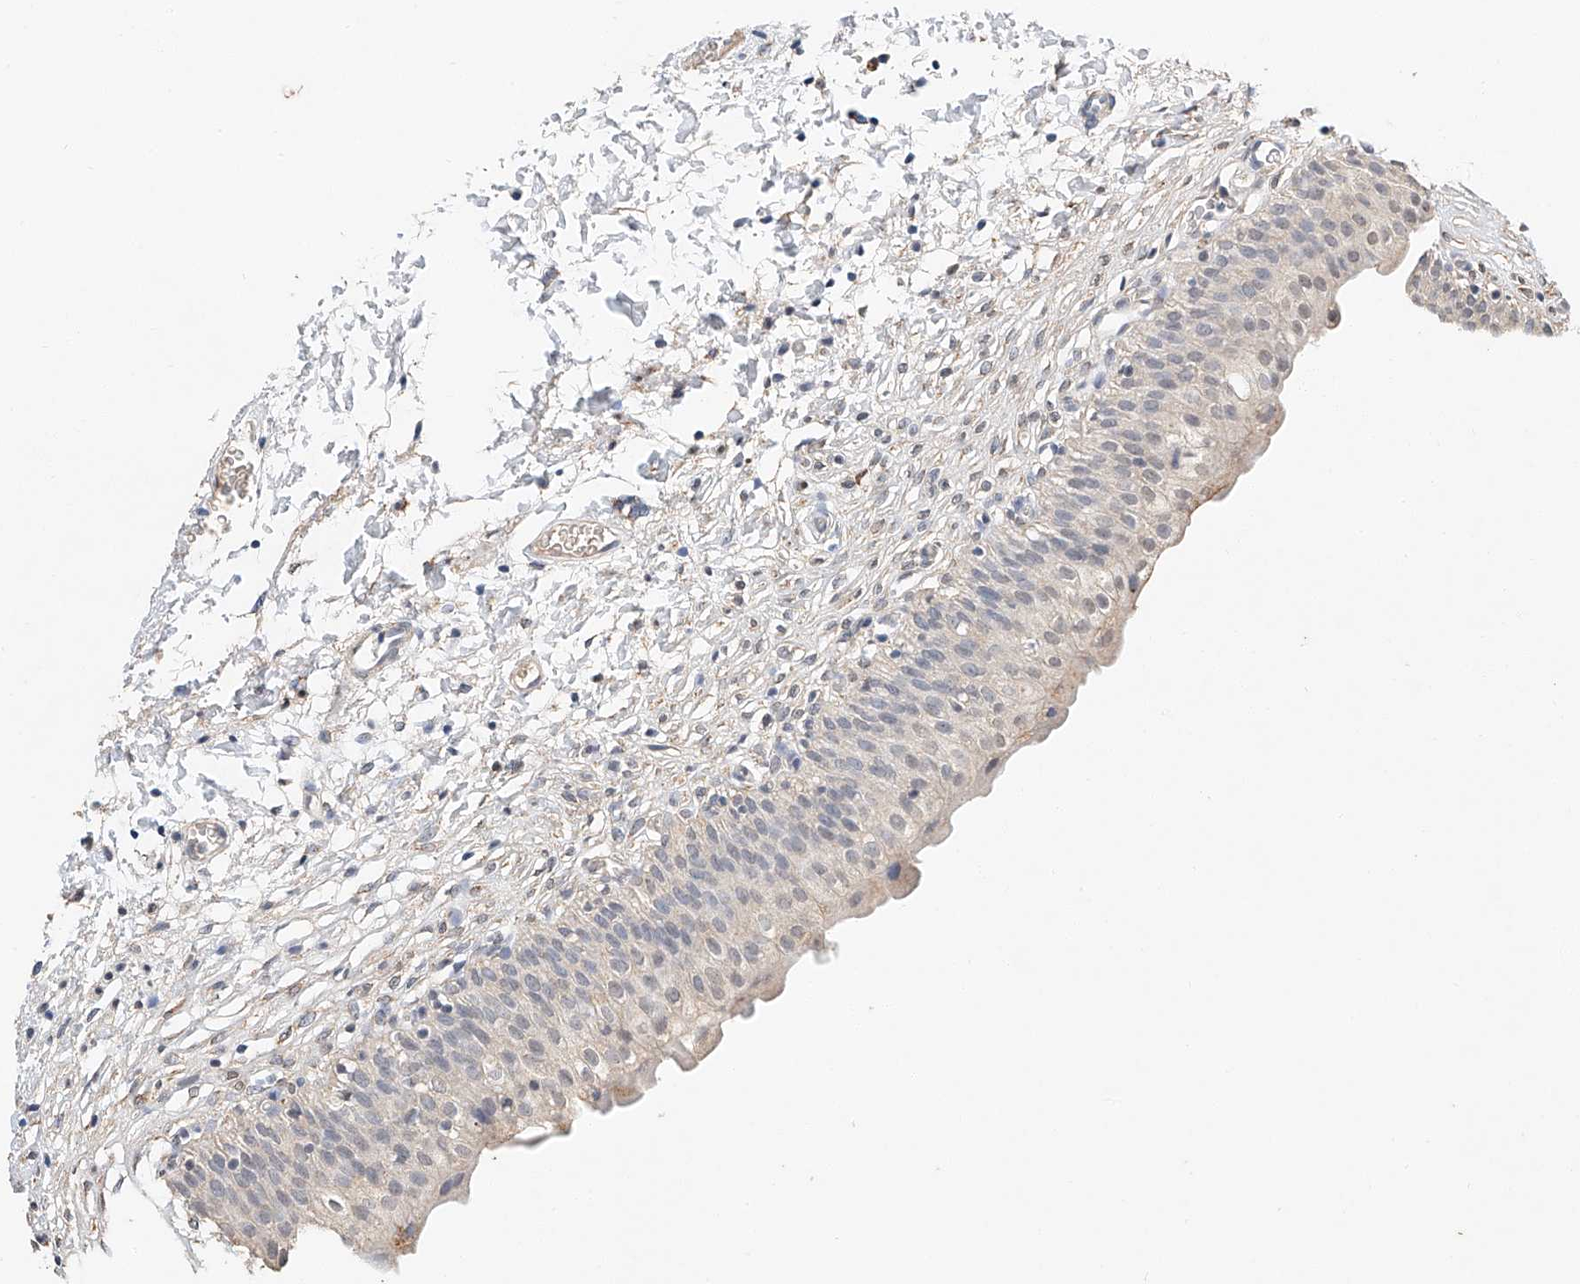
{"staining": {"intensity": "moderate", "quantity": "<25%", "location": "nuclear"}, "tissue": "urinary bladder", "cell_type": "Urothelial cells", "image_type": "normal", "snomed": [{"axis": "morphology", "description": "Normal tissue, NOS"}, {"axis": "topography", "description": "Urinary bladder"}], "caption": "Urothelial cells reveal moderate nuclear positivity in approximately <25% of cells in unremarkable urinary bladder. (IHC, brightfield microscopy, high magnification).", "gene": "CTDP1", "patient": {"sex": "male", "age": 55}}